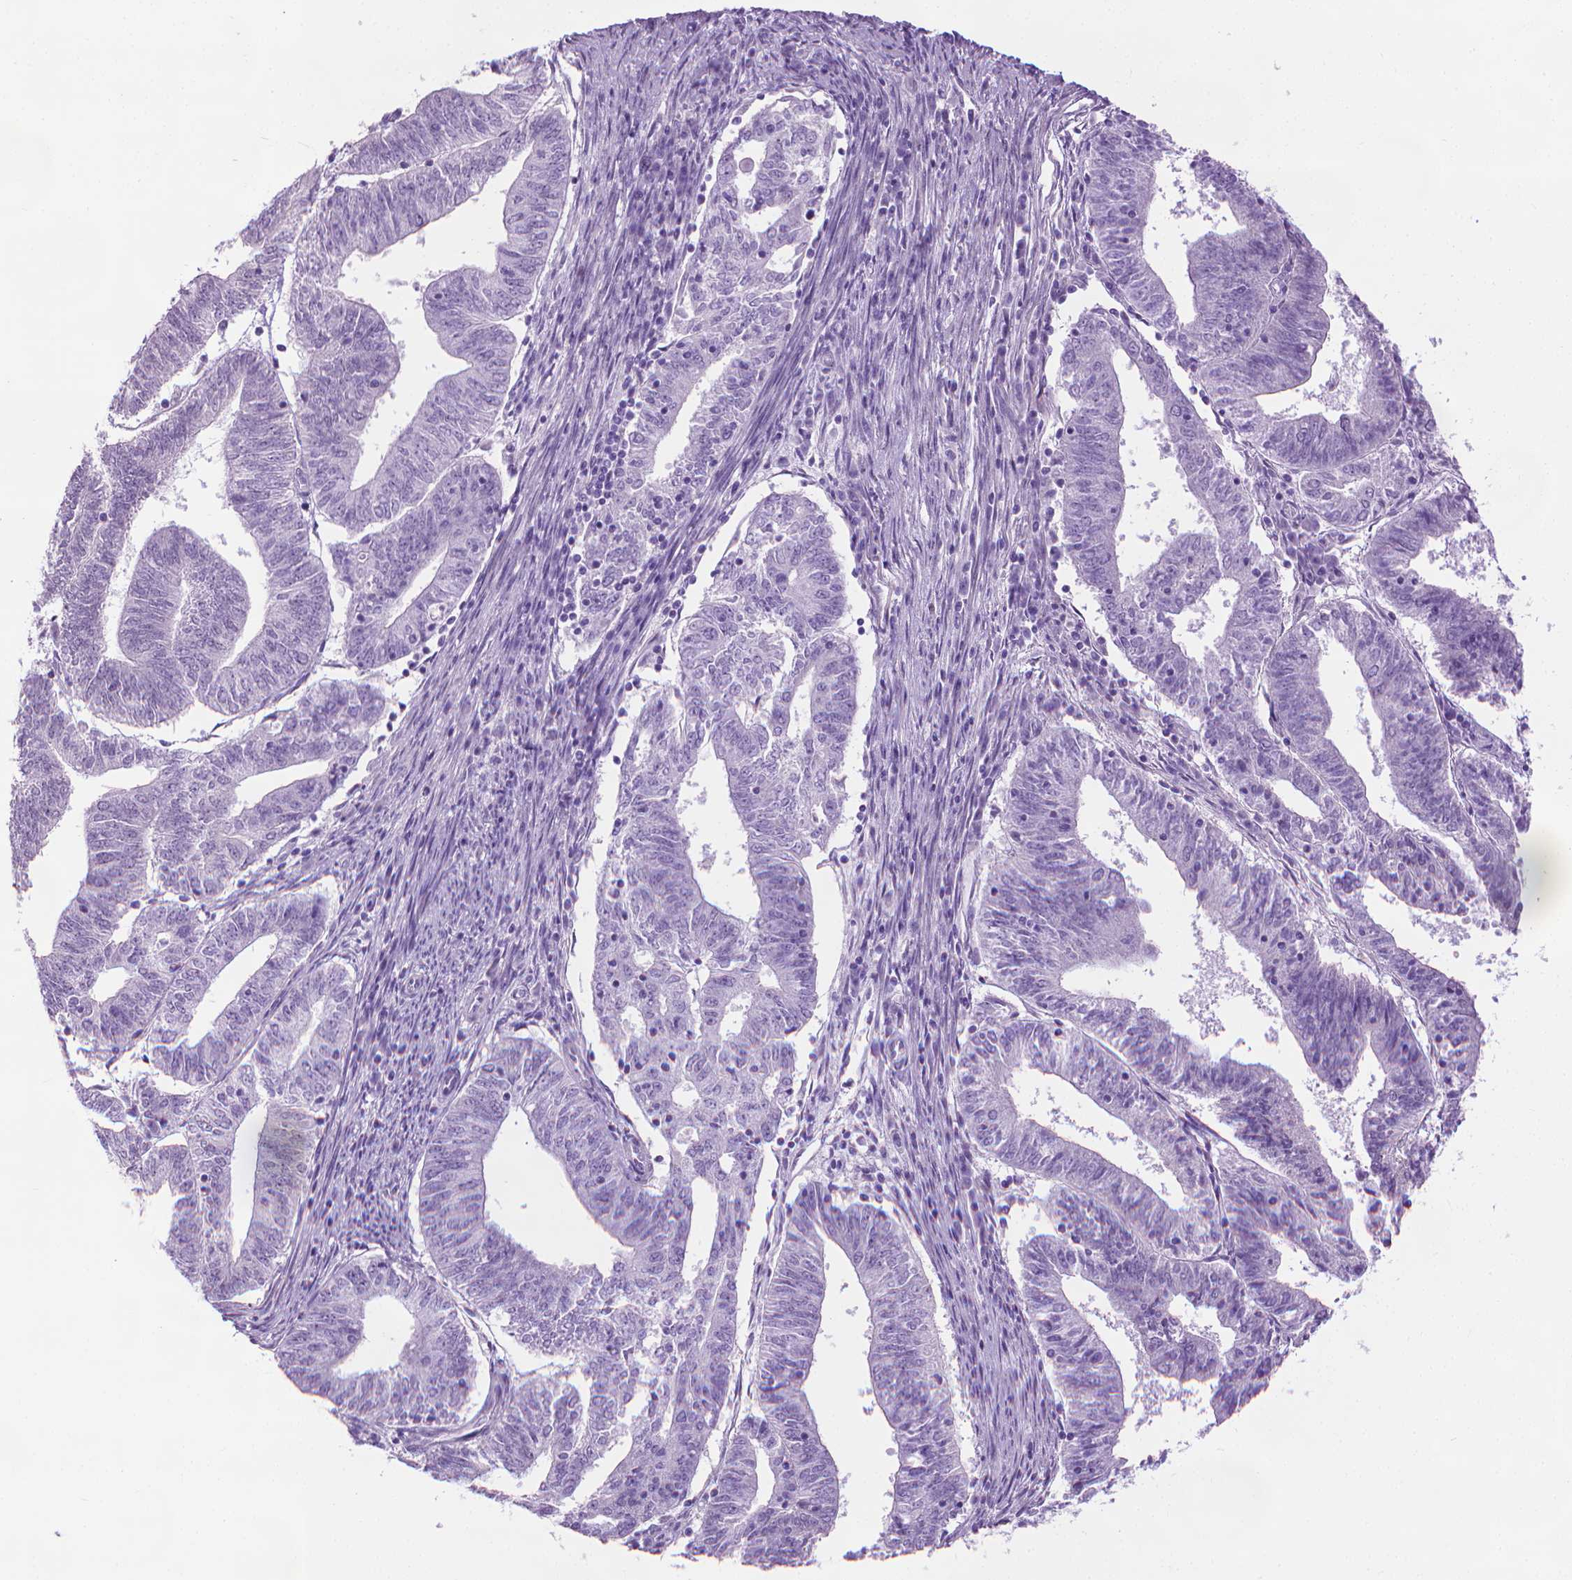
{"staining": {"intensity": "negative", "quantity": "none", "location": "none"}, "tissue": "endometrial cancer", "cell_type": "Tumor cells", "image_type": "cancer", "snomed": [{"axis": "morphology", "description": "Adenocarcinoma, NOS"}, {"axis": "topography", "description": "Endometrium"}], "caption": "This is an immunohistochemistry (IHC) photomicrograph of human endometrial cancer. There is no staining in tumor cells.", "gene": "DNAI7", "patient": {"sex": "female", "age": 82}}